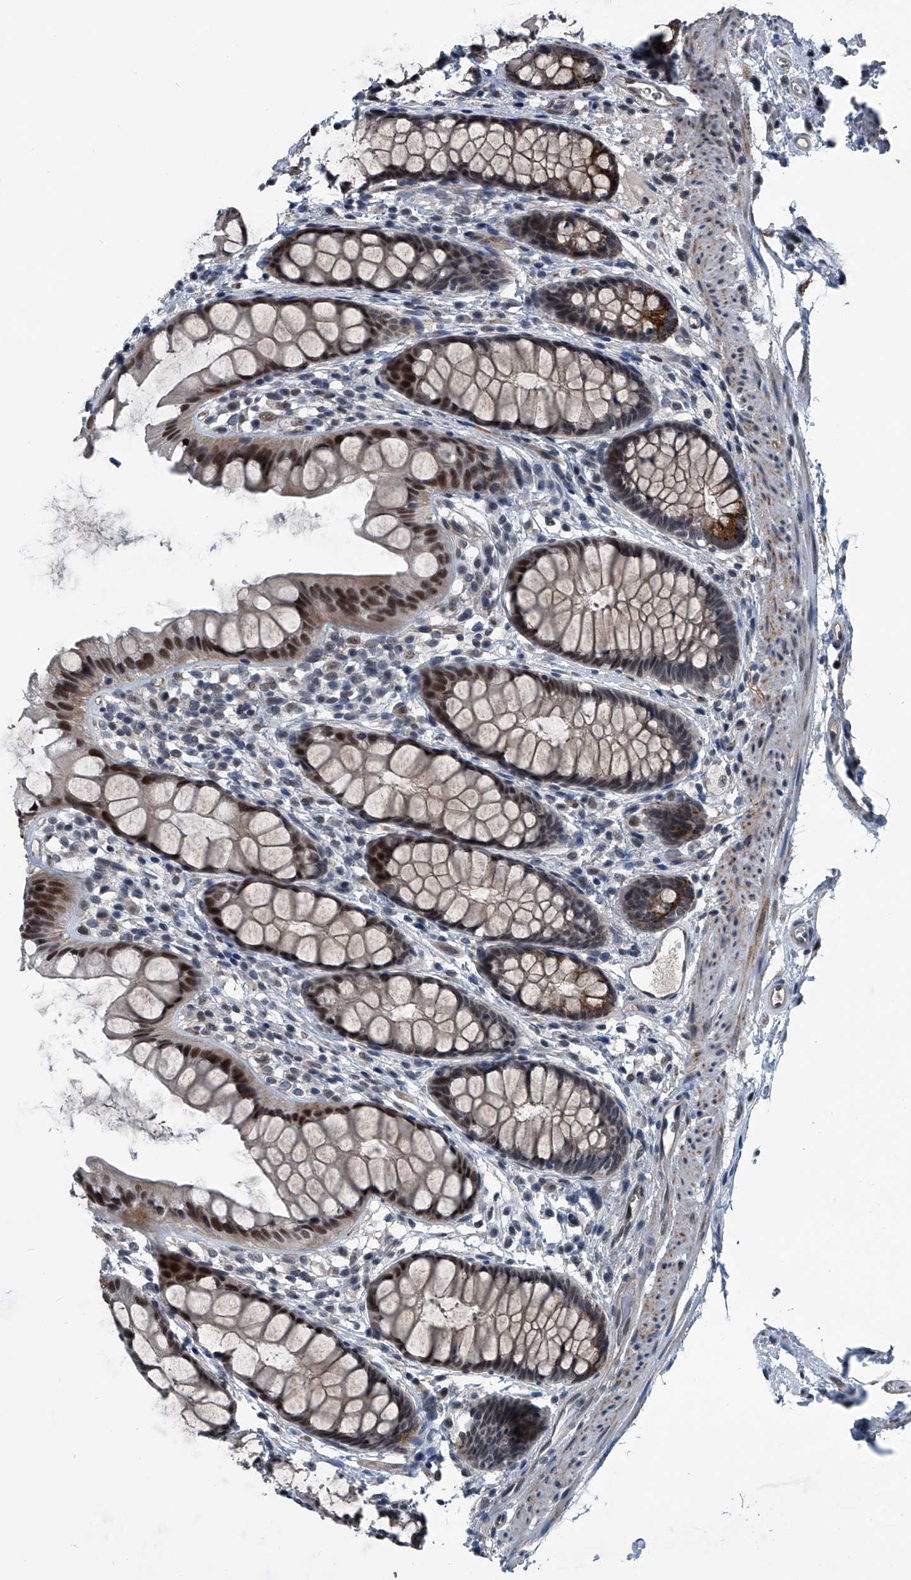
{"staining": {"intensity": "moderate", "quantity": ">75%", "location": "nuclear"}, "tissue": "rectum", "cell_type": "Glandular cells", "image_type": "normal", "snomed": [{"axis": "morphology", "description": "Normal tissue, NOS"}, {"axis": "topography", "description": "Rectum"}], "caption": "Protein expression analysis of normal rectum reveals moderate nuclear positivity in approximately >75% of glandular cells.", "gene": "MEN1", "patient": {"sex": "female", "age": 65}}